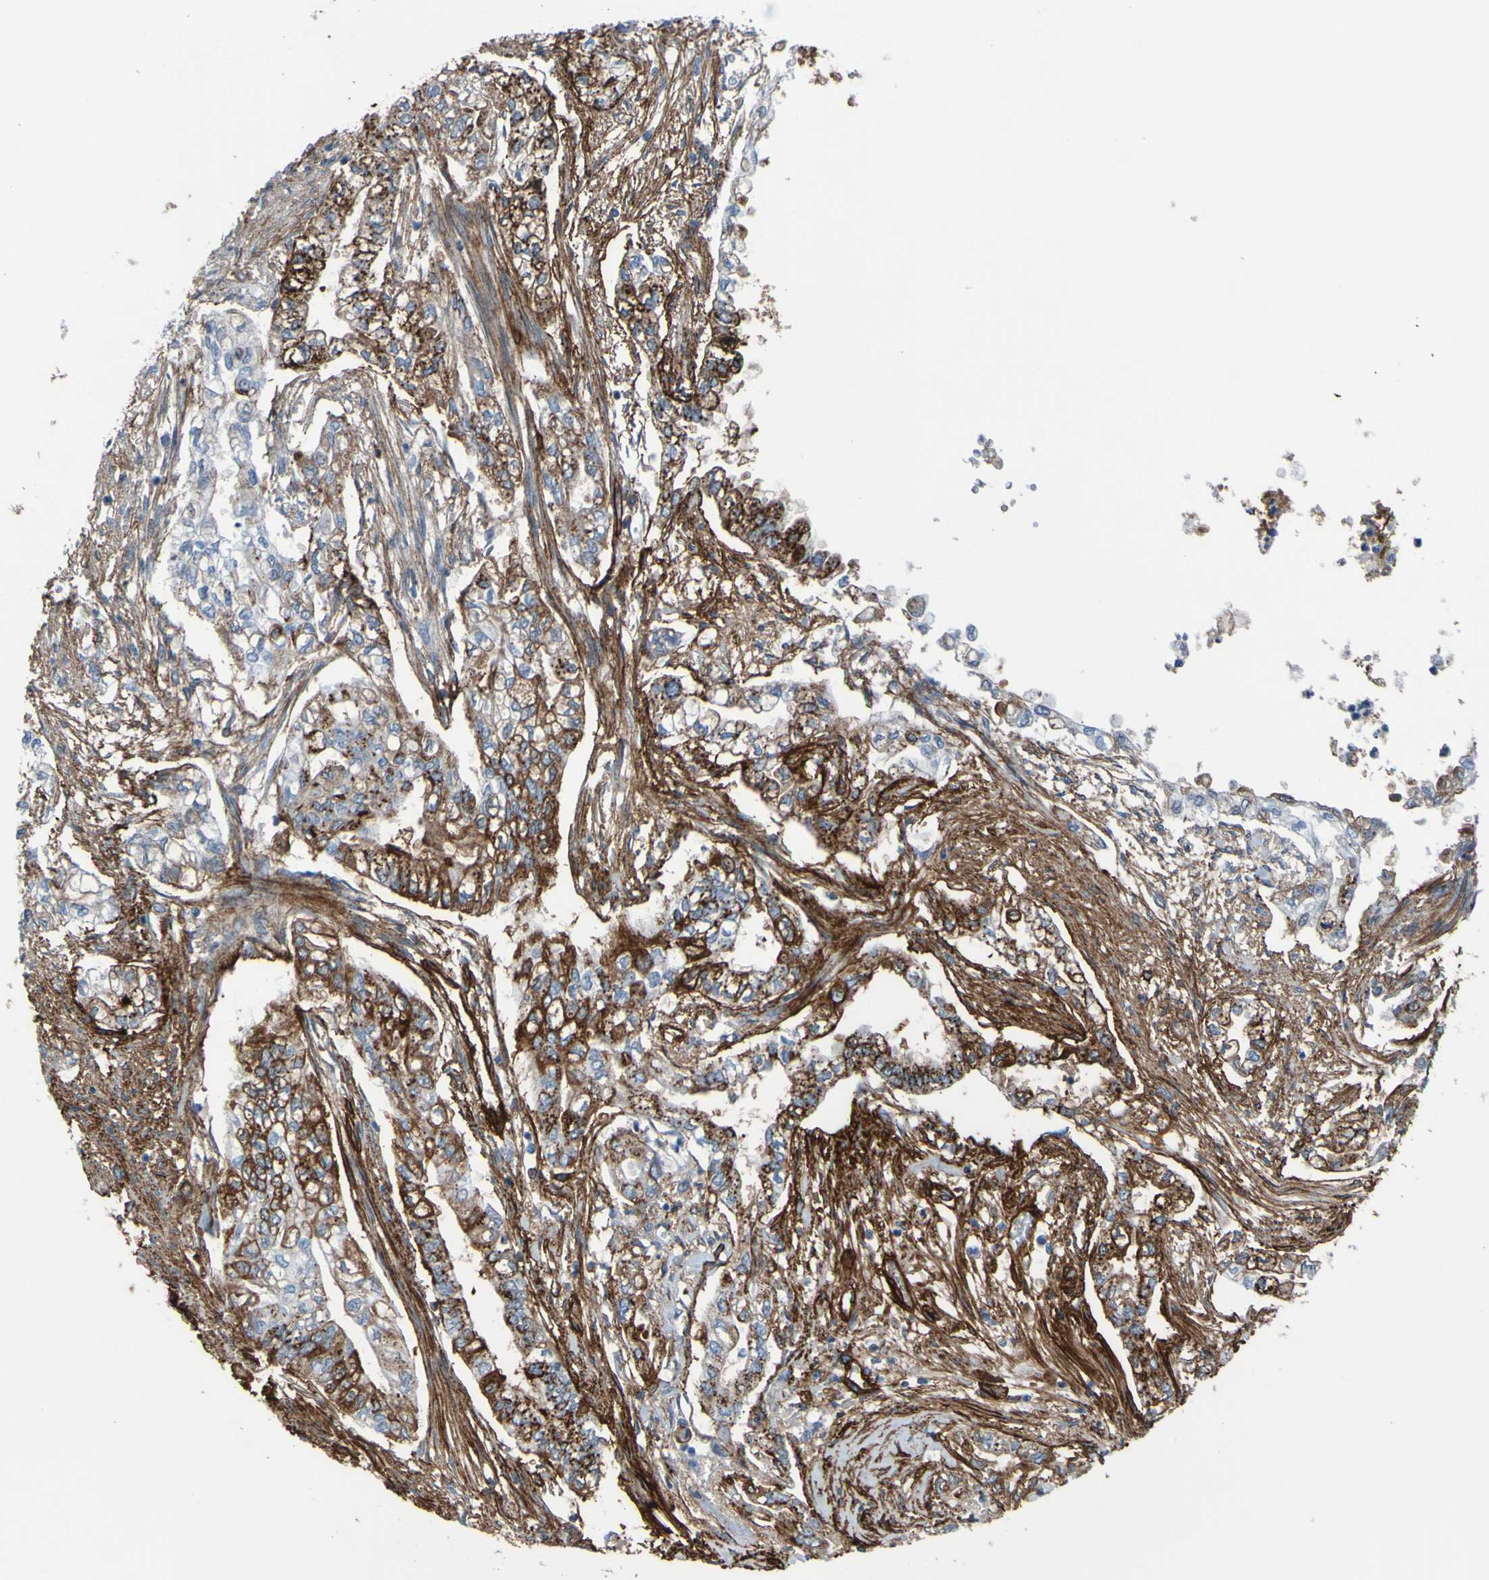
{"staining": {"intensity": "negative", "quantity": "none", "location": "none"}, "tissue": "pancreatic cancer", "cell_type": "Tumor cells", "image_type": "cancer", "snomed": [{"axis": "morphology", "description": "Normal tissue, NOS"}, {"axis": "topography", "description": "Pancreas"}], "caption": "The histopathology image displays no staining of tumor cells in pancreatic cancer. (DAB immunohistochemistry (IHC) visualized using brightfield microscopy, high magnification).", "gene": "COL4A2", "patient": {"sex": "male", "age": 42}}